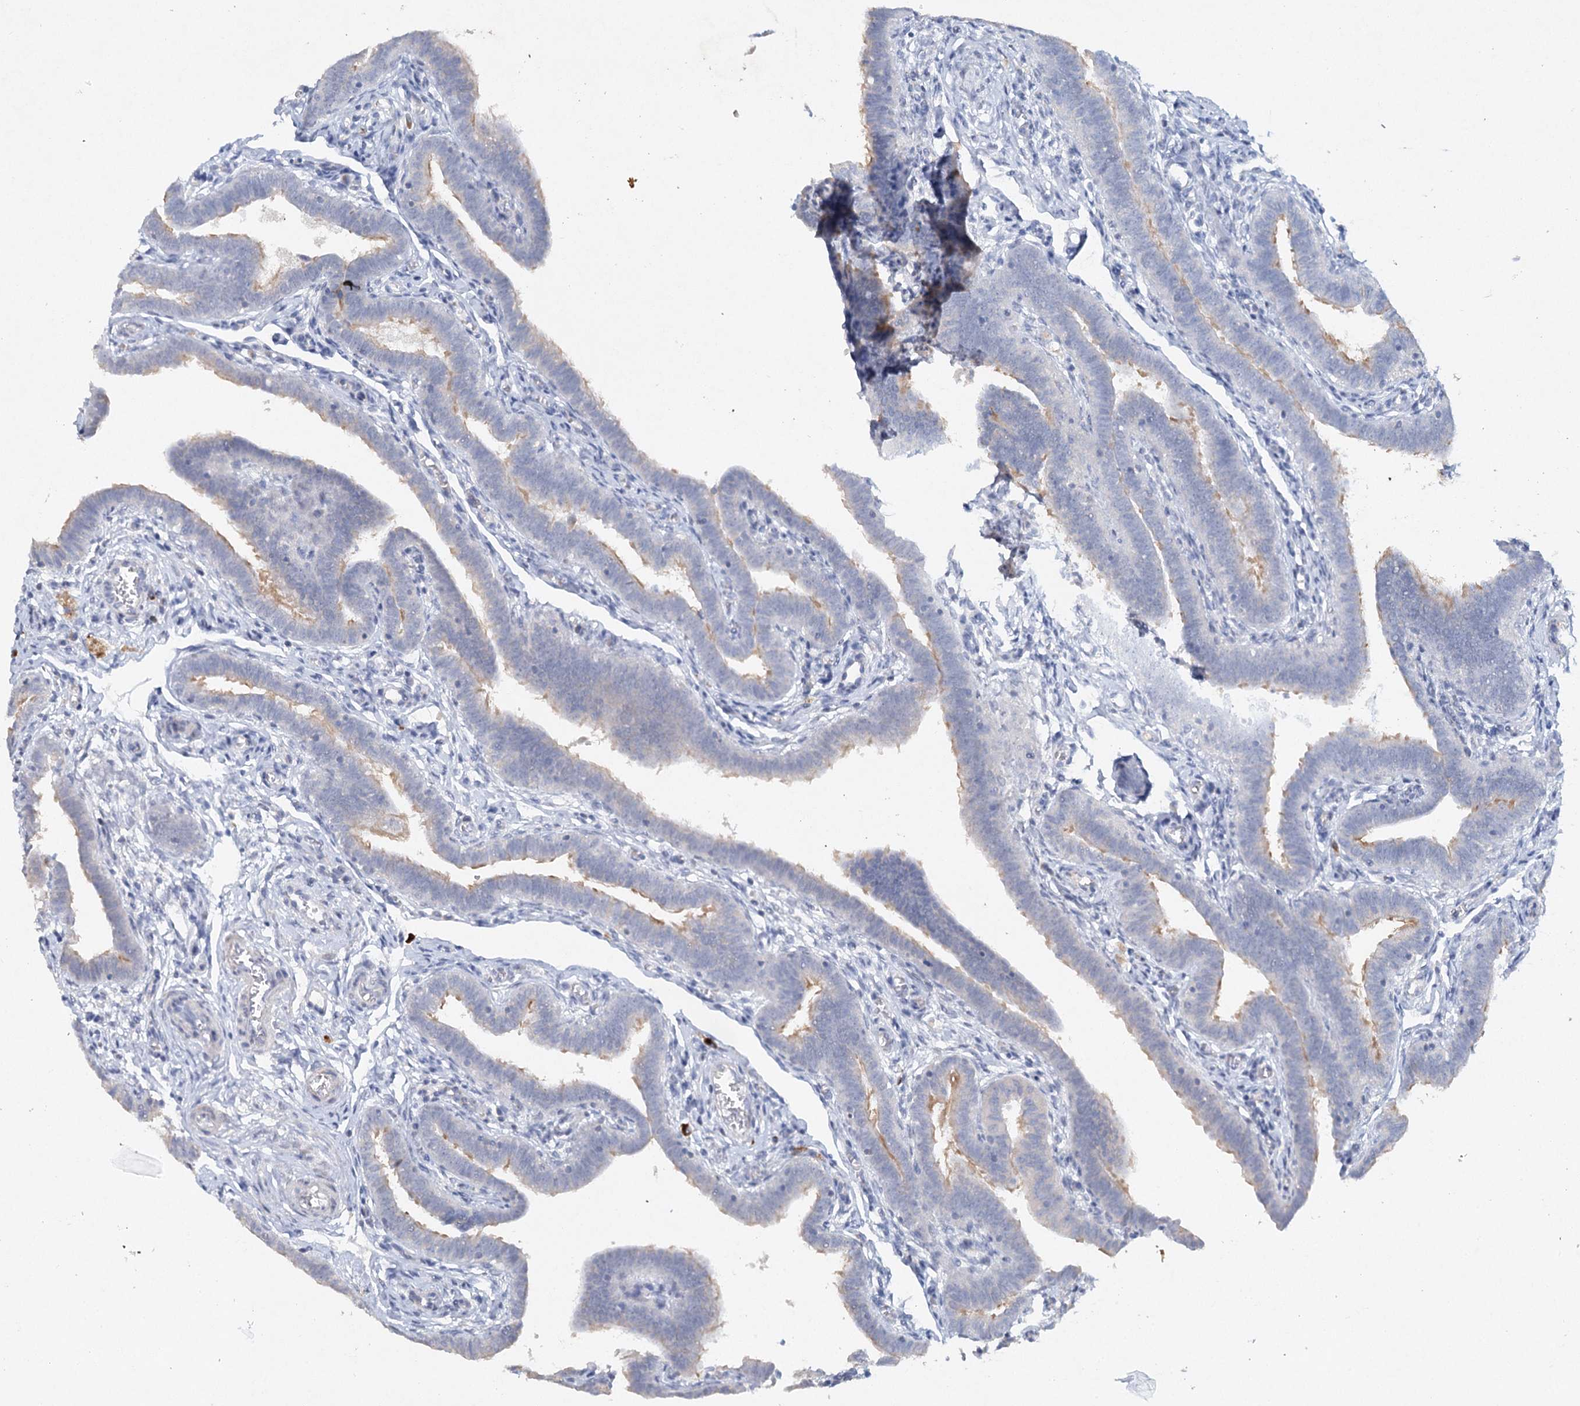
{"staining": {"intensity": "moderate", "quantity": "25%-75%", "location": "cytoplasmic/membranous"}, "tissue": "fallopian tube", "cell_type": "Glandular cells", "image_type": "normal", "snomed": [{"axis": "morphology", "description": "Normal tissue, NOS"}, {"axis": "topography", "description": "Fallopian tube"}], "caption": "Moderate cytoplasmic/membranous staining for a protein is appreciated in approximately 25%-75% of glandular cells of normal fallopian tube using immunohistochemistry (IHC).", "gene": "RFX6", "patient": {"sex": "female", "age": 36}}